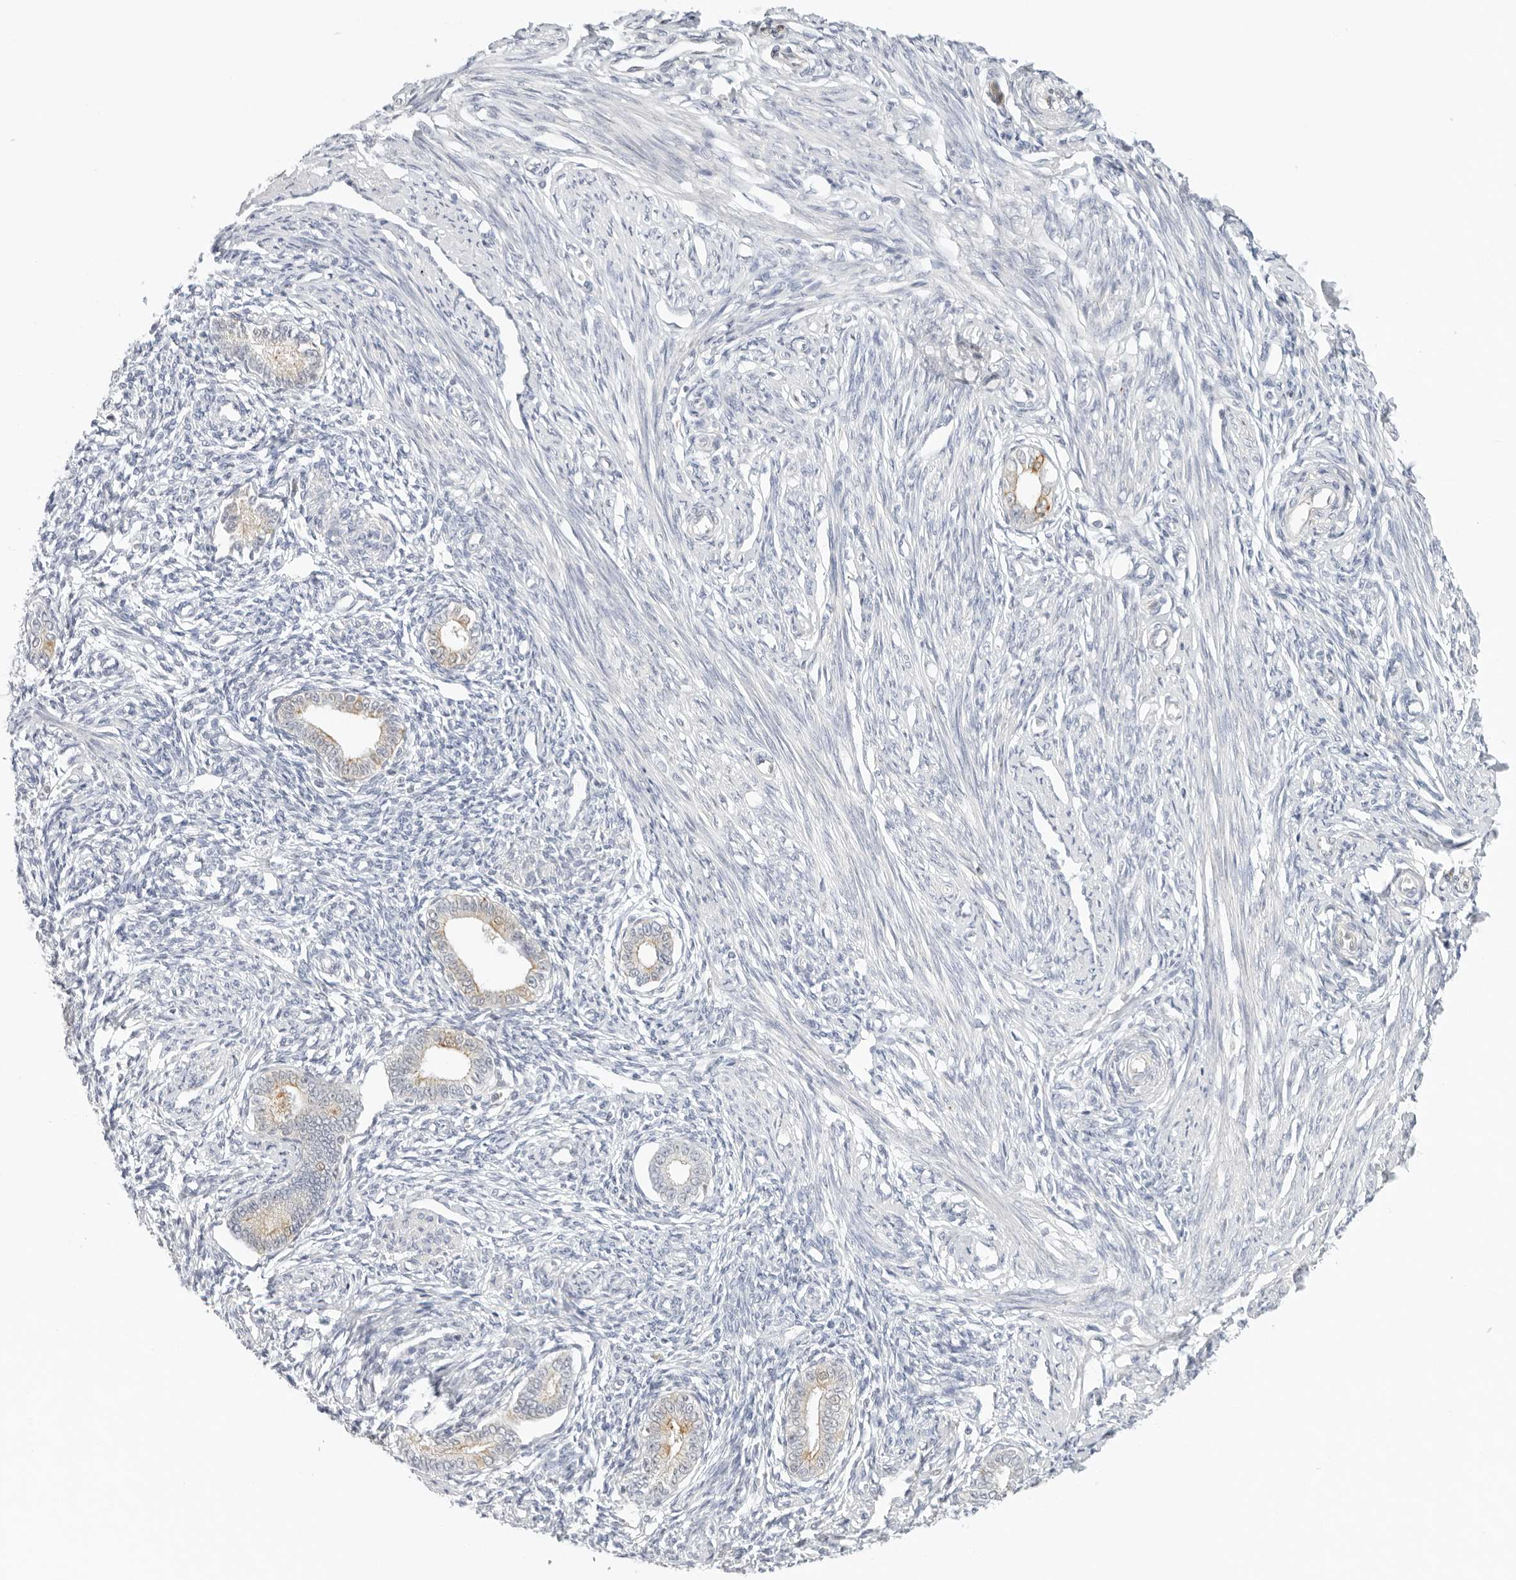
{"staining": {"intensity": "negative", "quantity": "none", "location": "none"}, "tissue": "endometrium", "cell_type": "Cells in endometrial stroma", "image_type": "normal", "snomed": [{"axis": "morphology", "description": "Normal tissue, NOS"}, {"axis": "topography", "description": "Endometrium"}], "caption": "An immunohistochemistry image of benign endometrium is shown. There is no staining in cells in endometrial stroma of endometrium.", "gene": "OSCP1", "patient": {"sex": "female", "age": 56}}